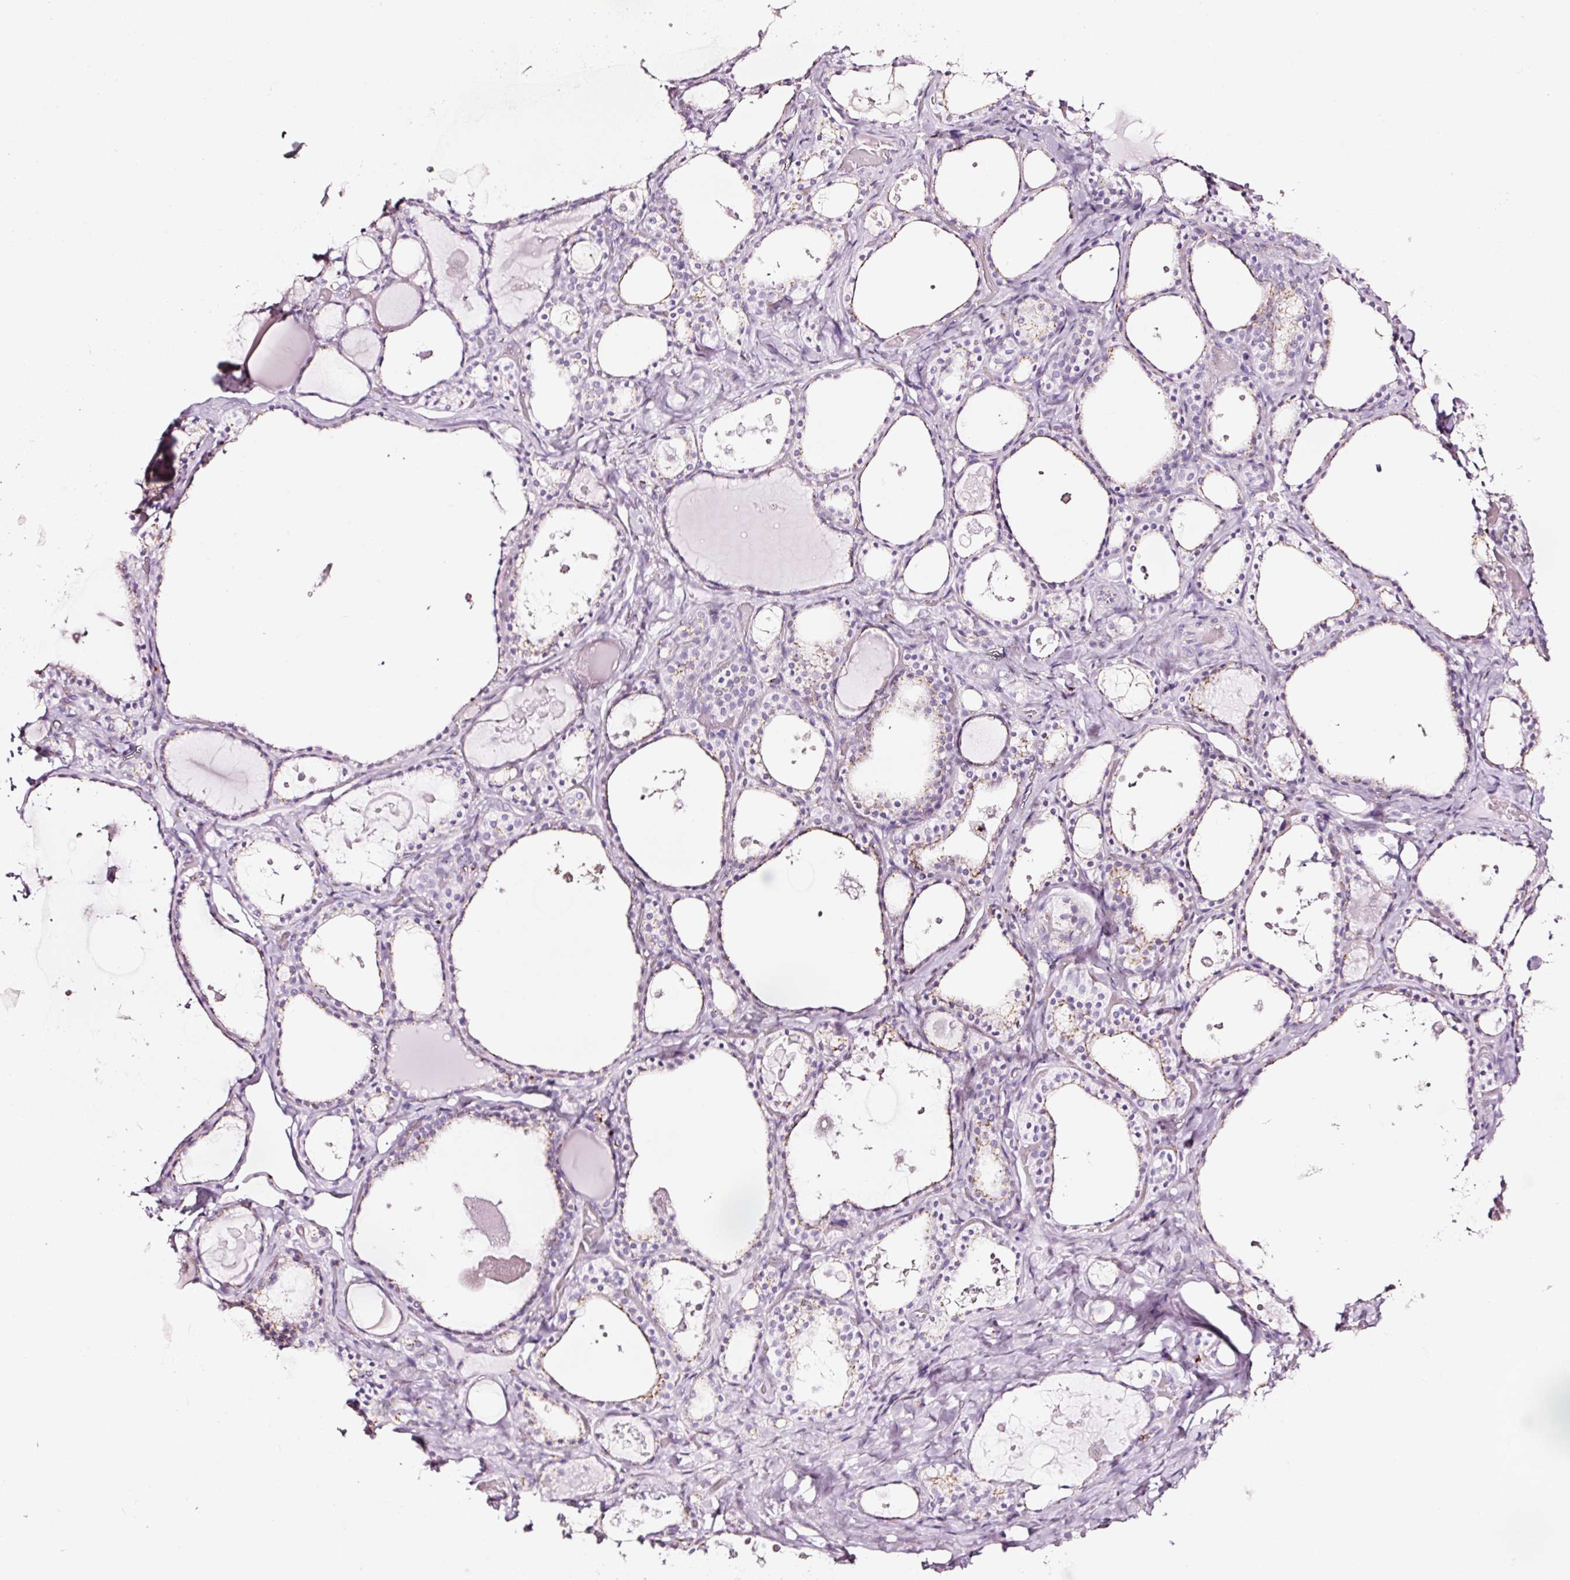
{"staining": {"intensity": "moderate", "quantity": "<25%", "location": "cytoplasmic/membranous"}, "tissue": "thyroid gland", "cell_type": "Glandular cells", "image_type": "normal", "snomed": [{"axis": "morphology", "description": "Normal tissue, NOS"}, {"axis": "topography", "description": "Thyroid gland"}], "caption": "Protein analysis of unremarkable thyroid gland shows moderate cytoplasmic/membranous expression in approximately <25% of glandular cells.", "gene": "SDF4", "patient": {"sex": "male", "age": 56}}